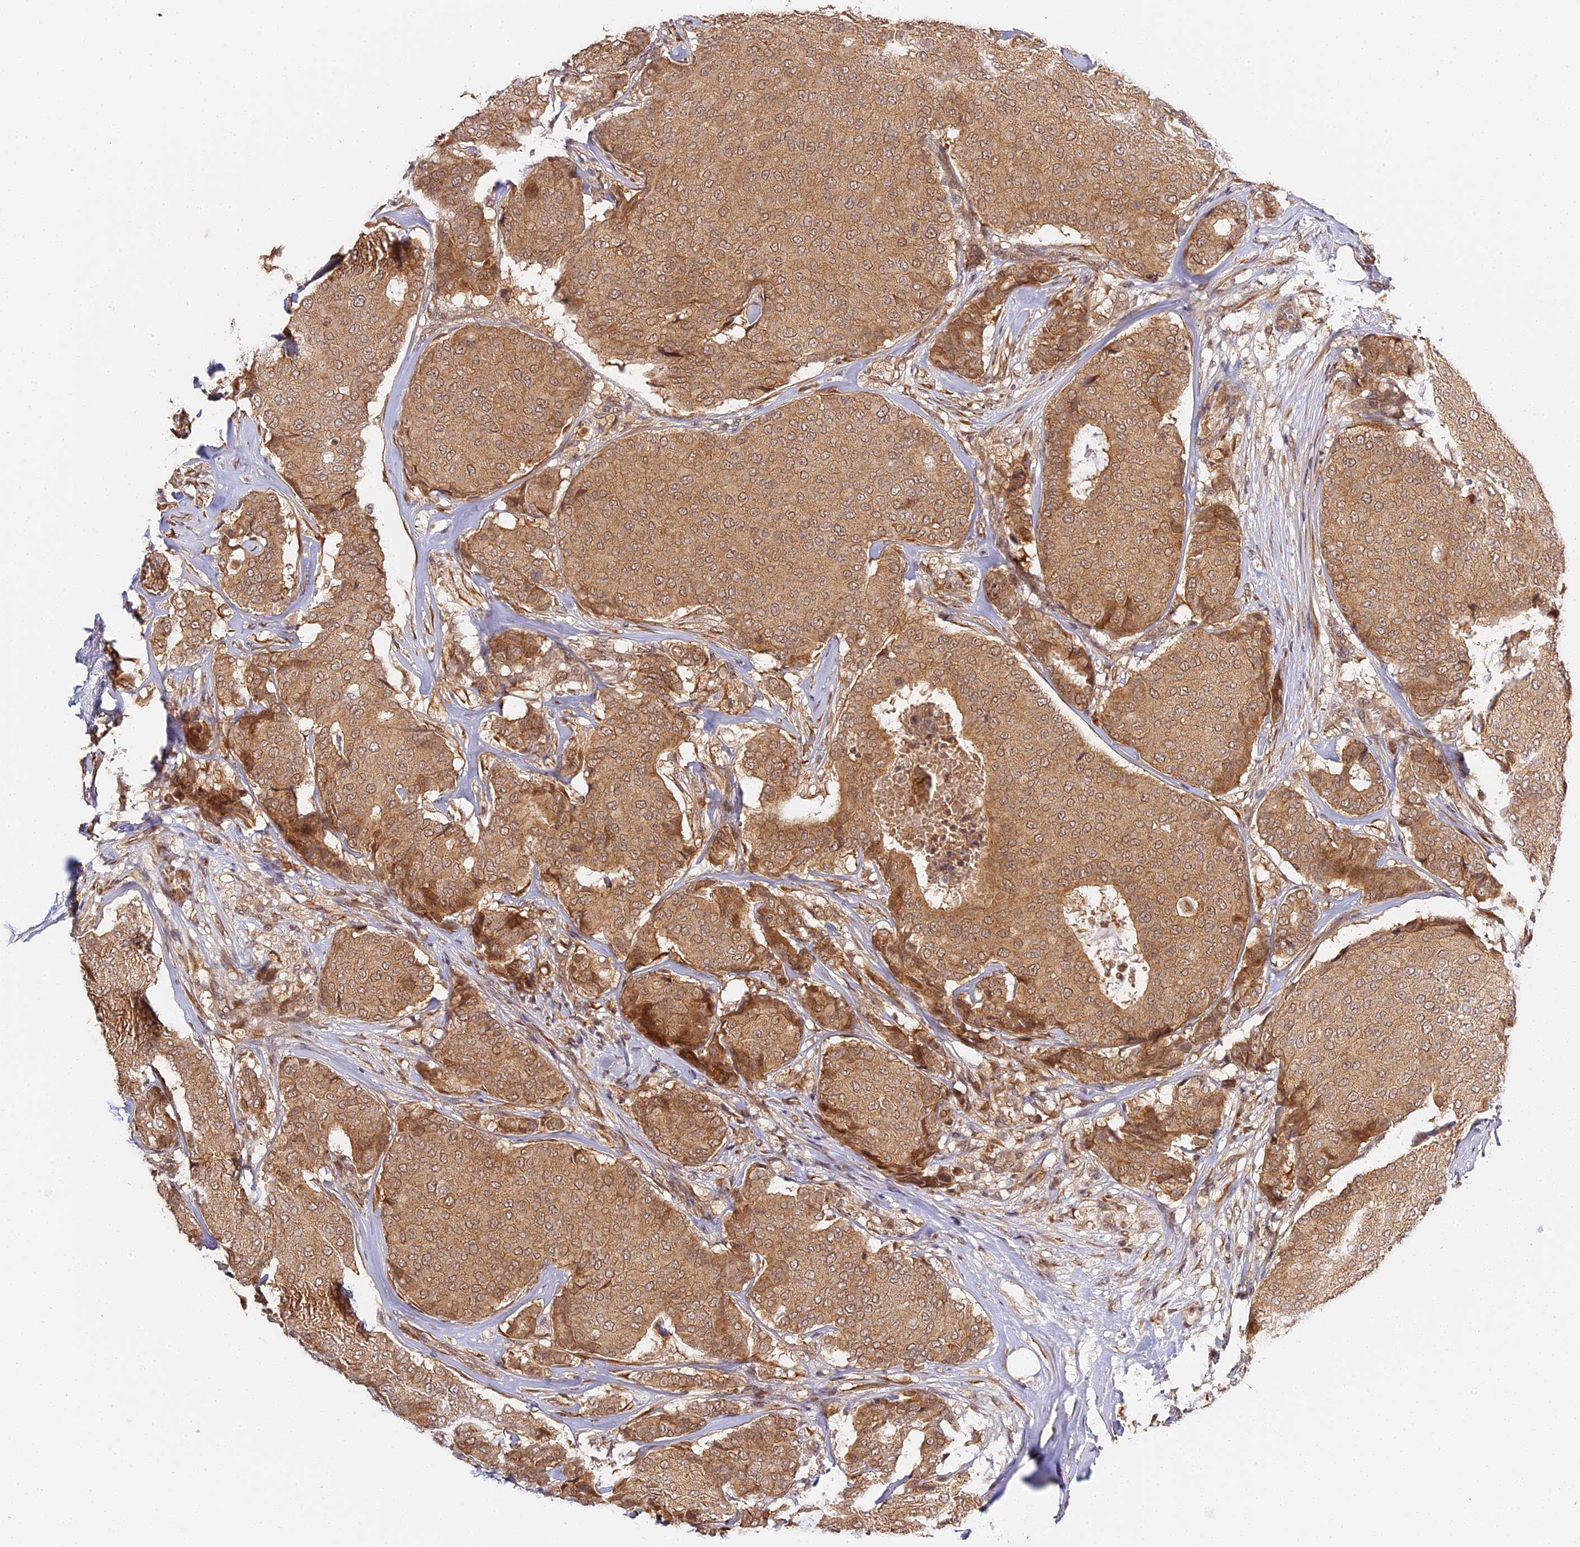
{"staining": {"intensity": "moderate", "quantity": ">75%", "location": "cytoplasmic/membranous"}, "tissue": "breast cancer", "cell_type": "Tumor cells", "image_type": "cancer", "snomed": [{"axis": "morphology", "description": "Duct carcinoma"}, {"axis": "topography", "description": "Breast"}], "caption": "Tumor cells demonstrate moderate cytoplasmic/membranous staining in about >75% of cells in intraductal carcinoma (breast).", "gene": "IMPACT", "patient": {"sex": "female", "age": 75}}